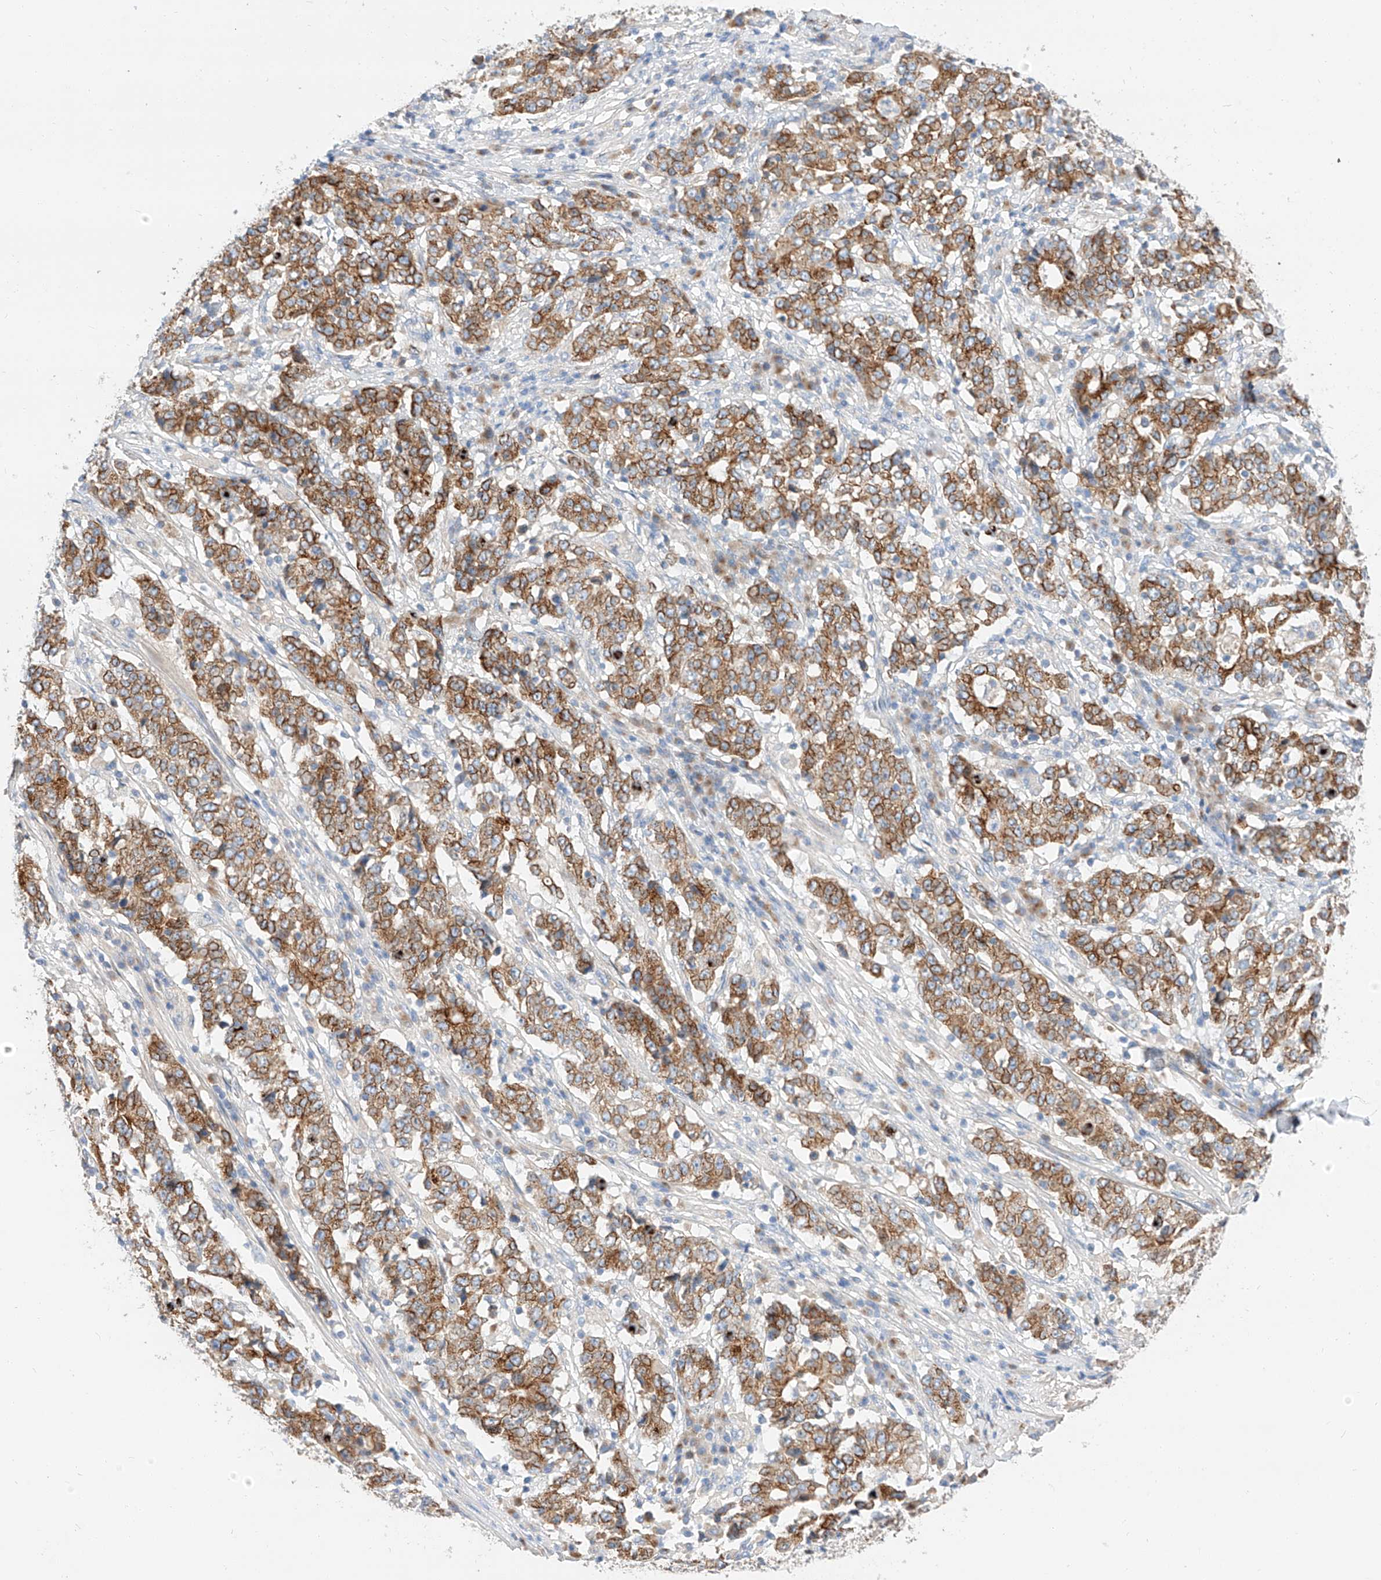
{"staining": {"intensity": "moderate", "quantity": ">75%", "location": "cytoplasmic/membranous"}, "tissue": "stomach cancer", "cell_type": "Tumor cells", "image_type": "cancer", "snomed": [{"axis": "morphology", "description": "Adenocarcinoma, NOS"}, {"axis": "topography", "description": "Stomach"}], "caption": "Immunohistochemical staining of stomach adenocarcinoma demonstrates medium levels of moderate cytoplasmic/membranous positivity in approximately >75% of tumor cells. (brown staining indicates protein expression, while blue staining denotes nuclei).", "gene": "MAP7", "patient": {"sex": "male", "age": 59}}